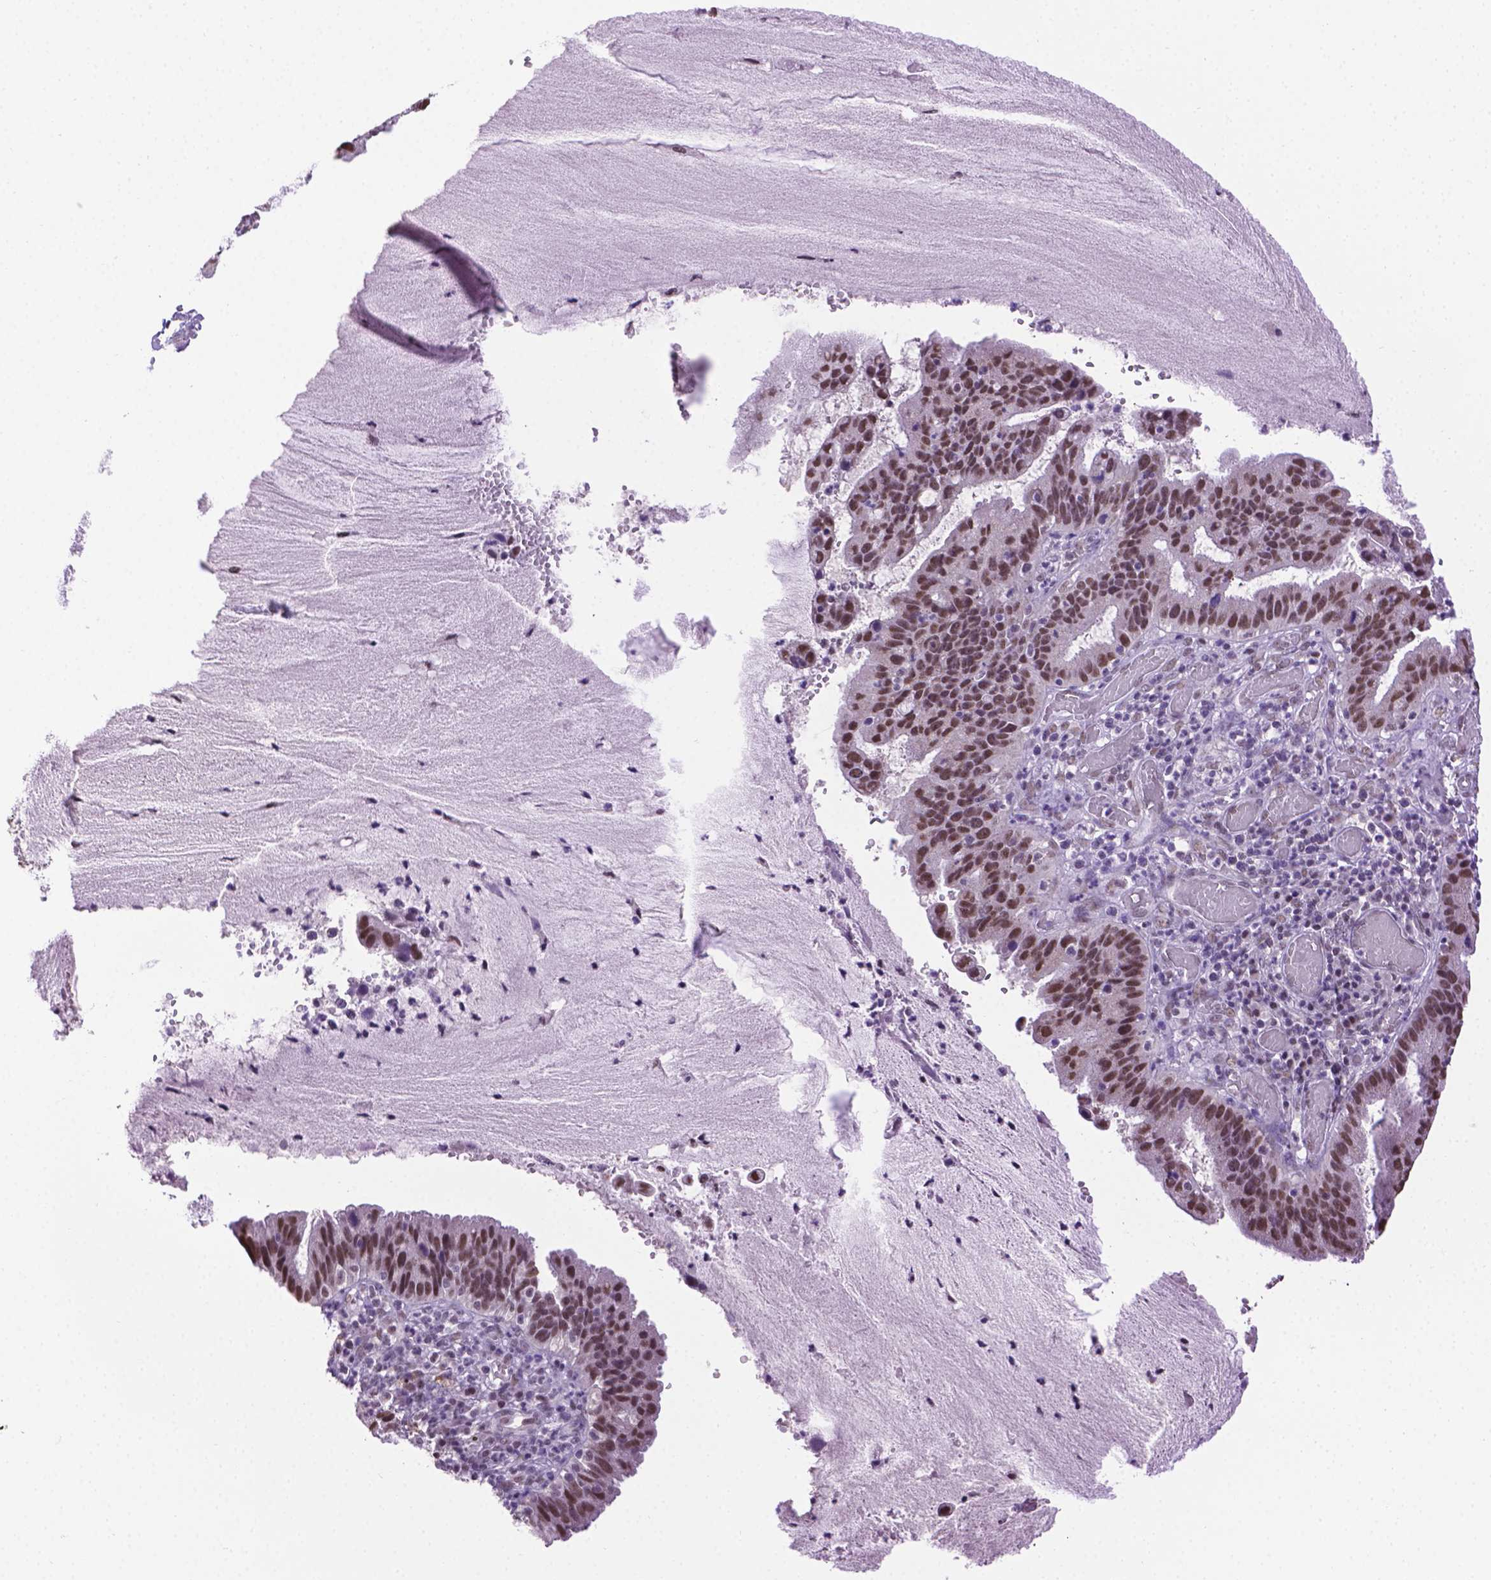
{"staining": {"intensity": "moderate", "quantity": ">75%", "location": "nuclear"}, "tissue": "cervical cancer", "cell_type": "Tumor cells", "image_type": "cancer", "snomed": [{"axis": "morphology", "description": "Adenocarcinoma, NOS"}, {"axis": "topography", "description": "Cervix"}], "caption": "Cervical adenocarcinoma stained for a protein shows moderate nuclear positivity in tumor cells. (brown staining indicates protein expression, while blue staining denotes nuclei).", "gene": "ABI2", "patient": {"sex": "female", "age": 34}}